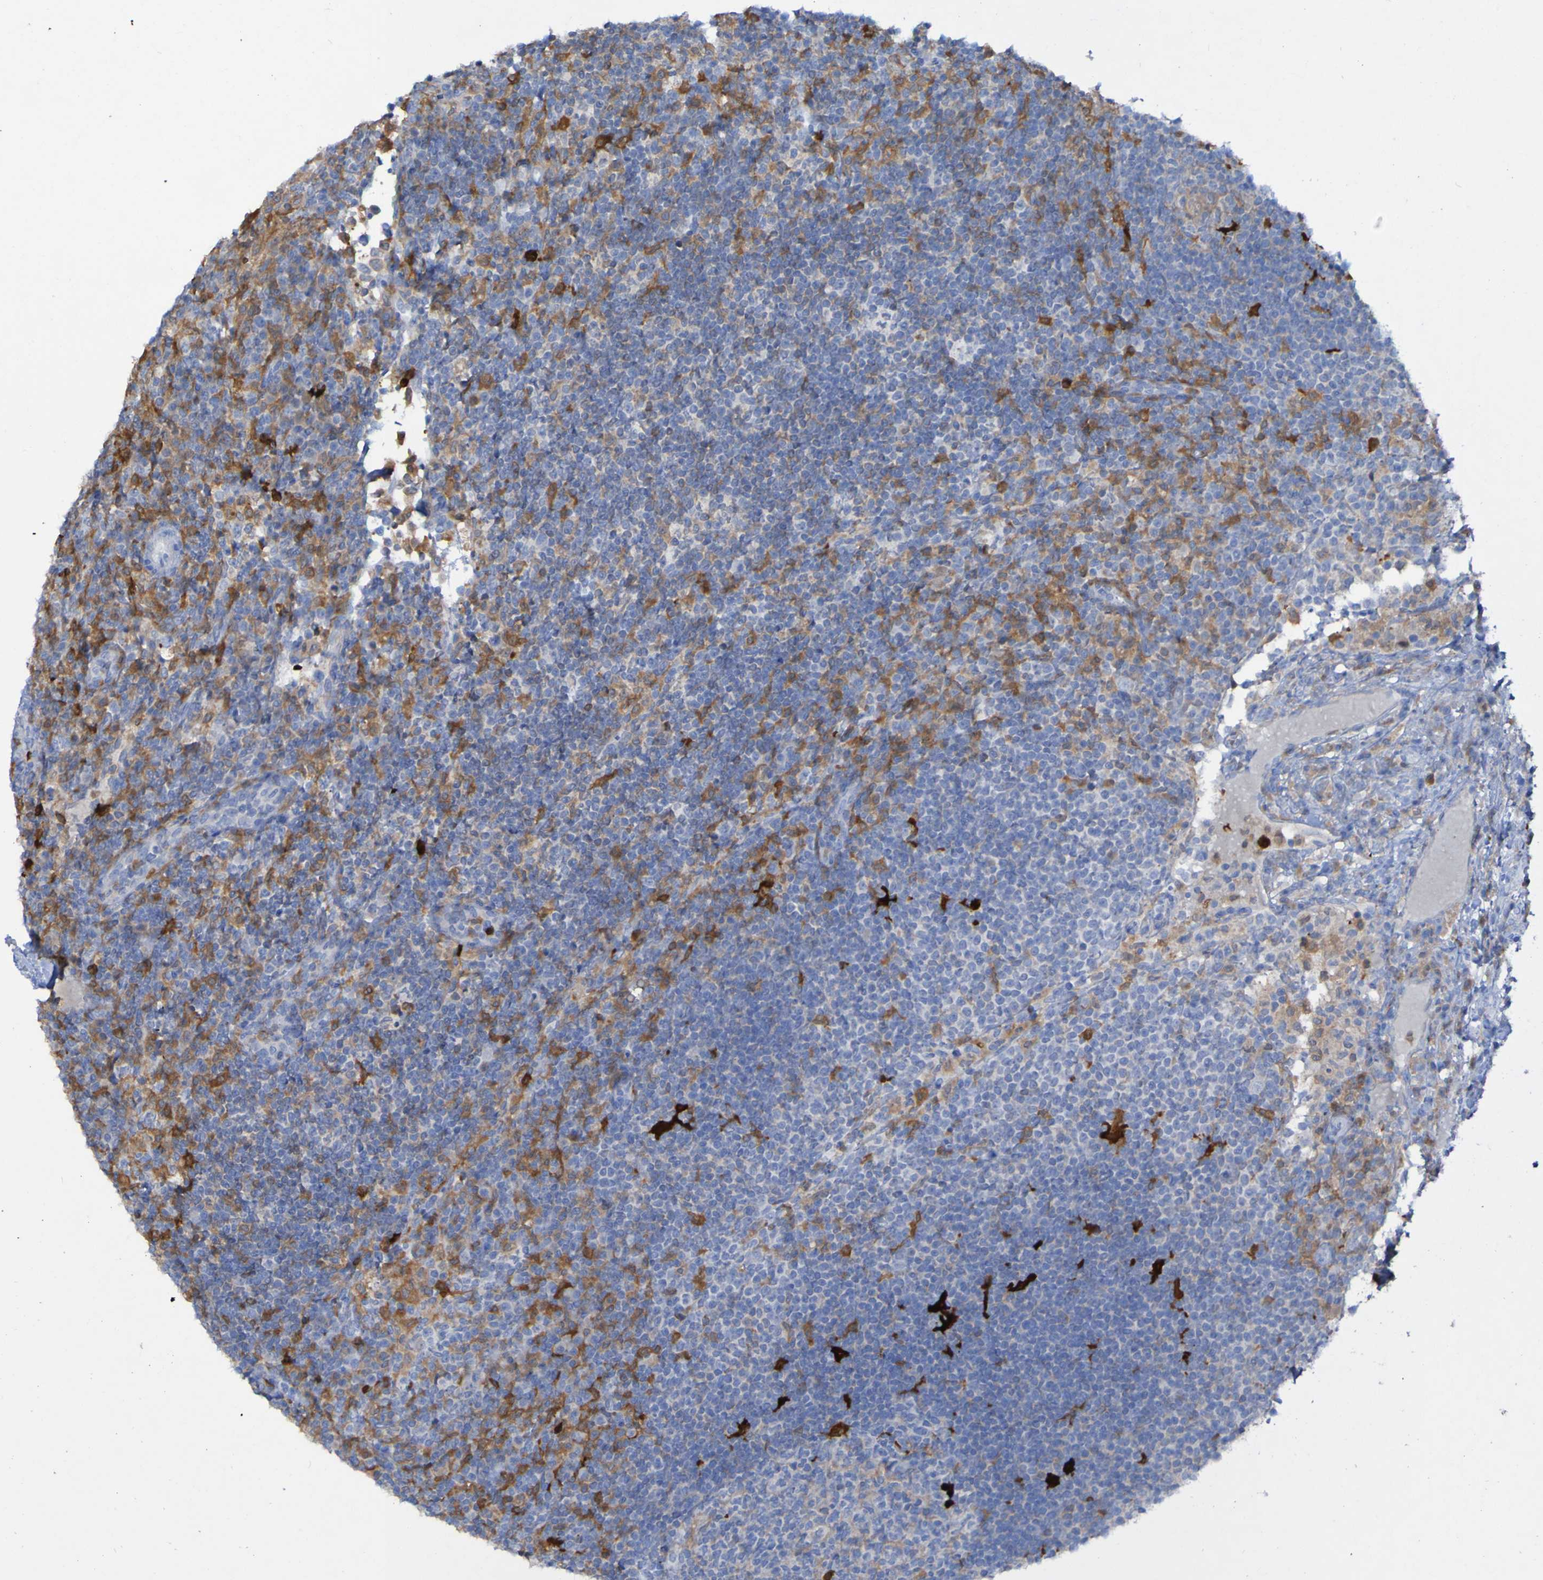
{"staining": {"intensity": "strong", "quantity": "<25%", "location": "cytoplasmic/membranous"}, "tissue": "lymph node", "cell_type": "Germinal center cells", "image_type": "normal", "snomed": [{"axis": "morphology", "description": "Normal tissue, NOS"}, {"axis": "topography", "description": "Lymph node"}], "caption": "The micrograph displays a brown stain indicating the presence of a protein in the cytoplasmic/membranous of germinal center cells in lymph node. (IHC, brightfield microscopy, high magnification).", "gene": "MPPE1", "patient": {"sex": "female", "age": 53}}